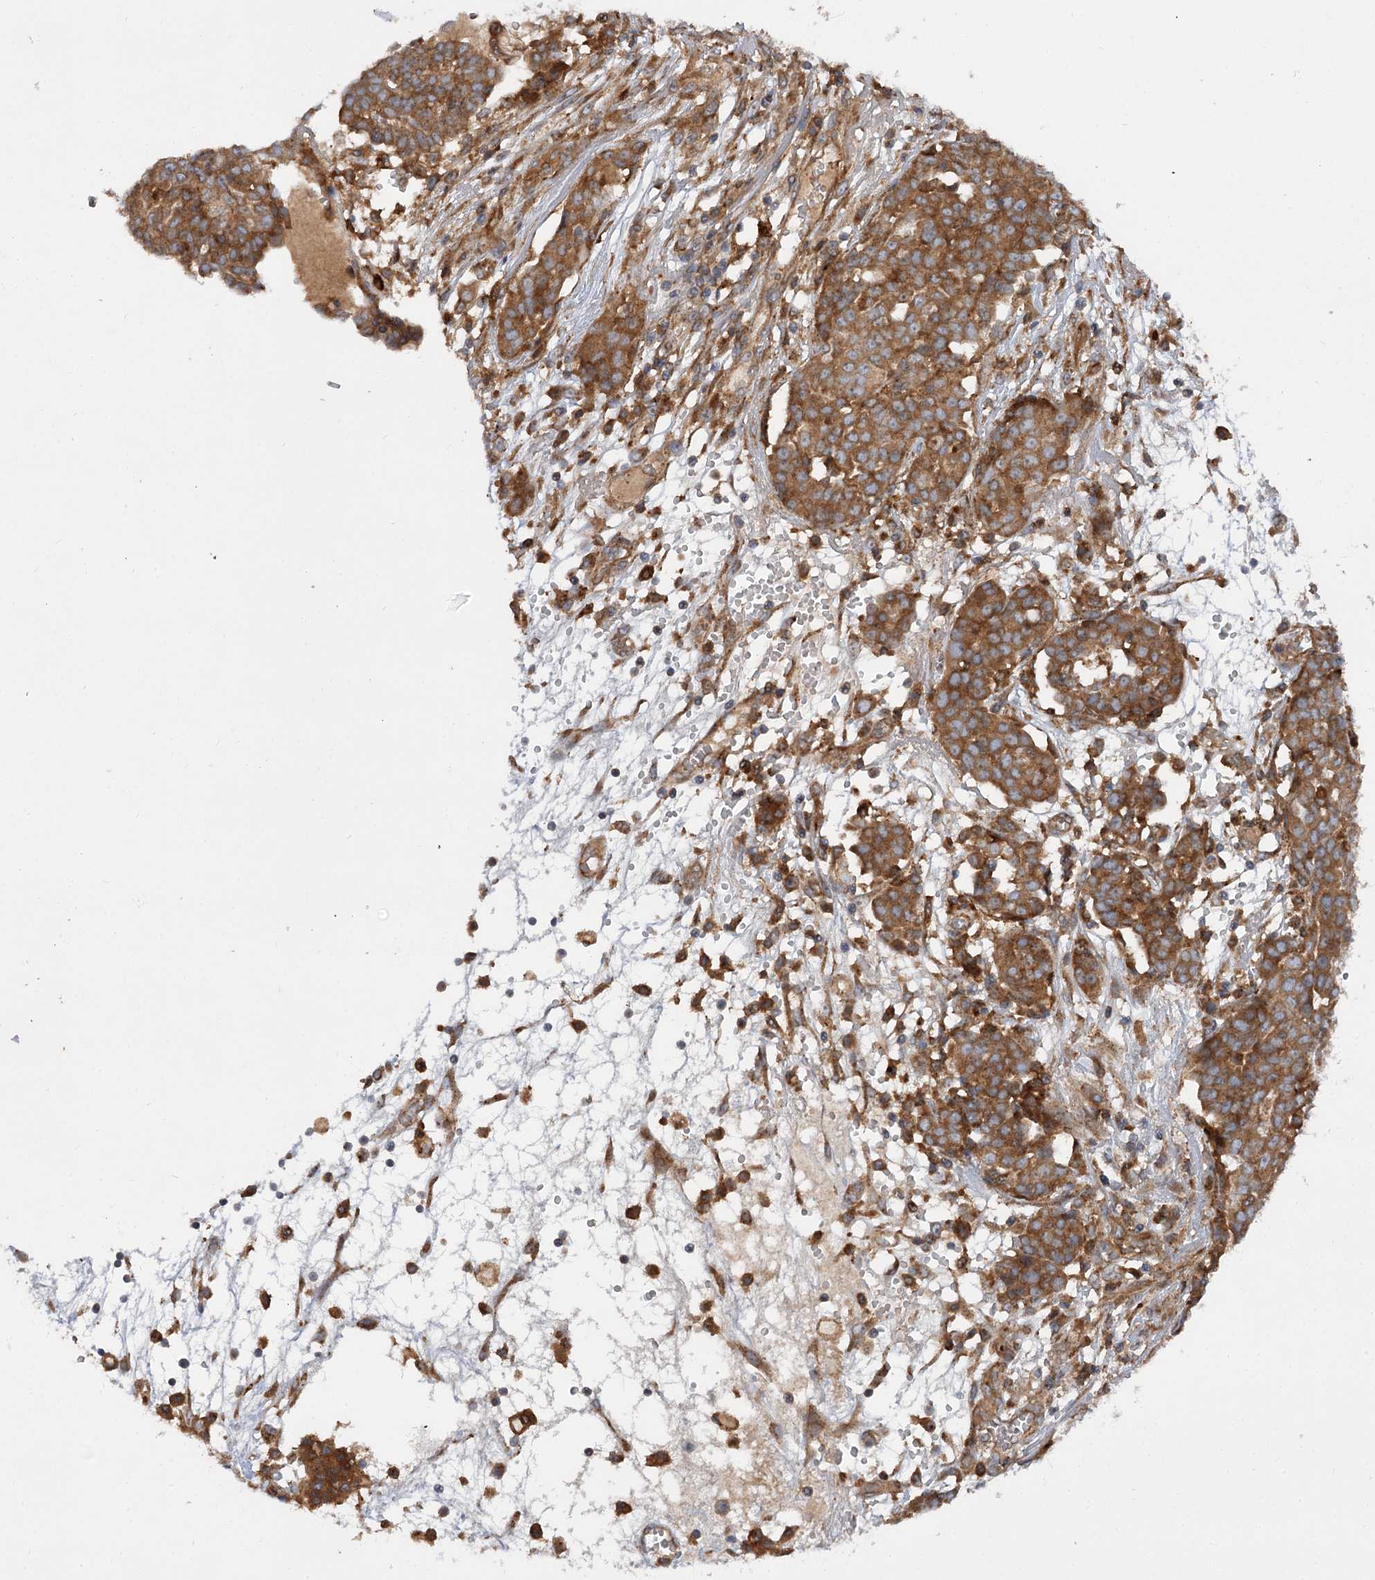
{"staining": {"intensity": "moderate", "quantity": ">75%", "location": "cytoplasmic/membranous"}, "tissue": "ovarian cancer", "cell_type": "Tumor cells", "image_type": "cancer", "snomed": [{"axis": "morphology", "description": "Cystadenocarcinoma, serous, NOS"}, {"axis": "topography", "description": "Soft tissue"}, {"axis": "topography", "description": "Ovary"}], "caption": "This image exhibits immunohistochemistry (IHC) staining of ovarian serous cystadenocarcinoma, with medium moderate cytoplasmic/membranous positivity in approximately >75% of tumor cells.", "gene": "PATL1", "patient": {"sex": "female", "age": 57}}